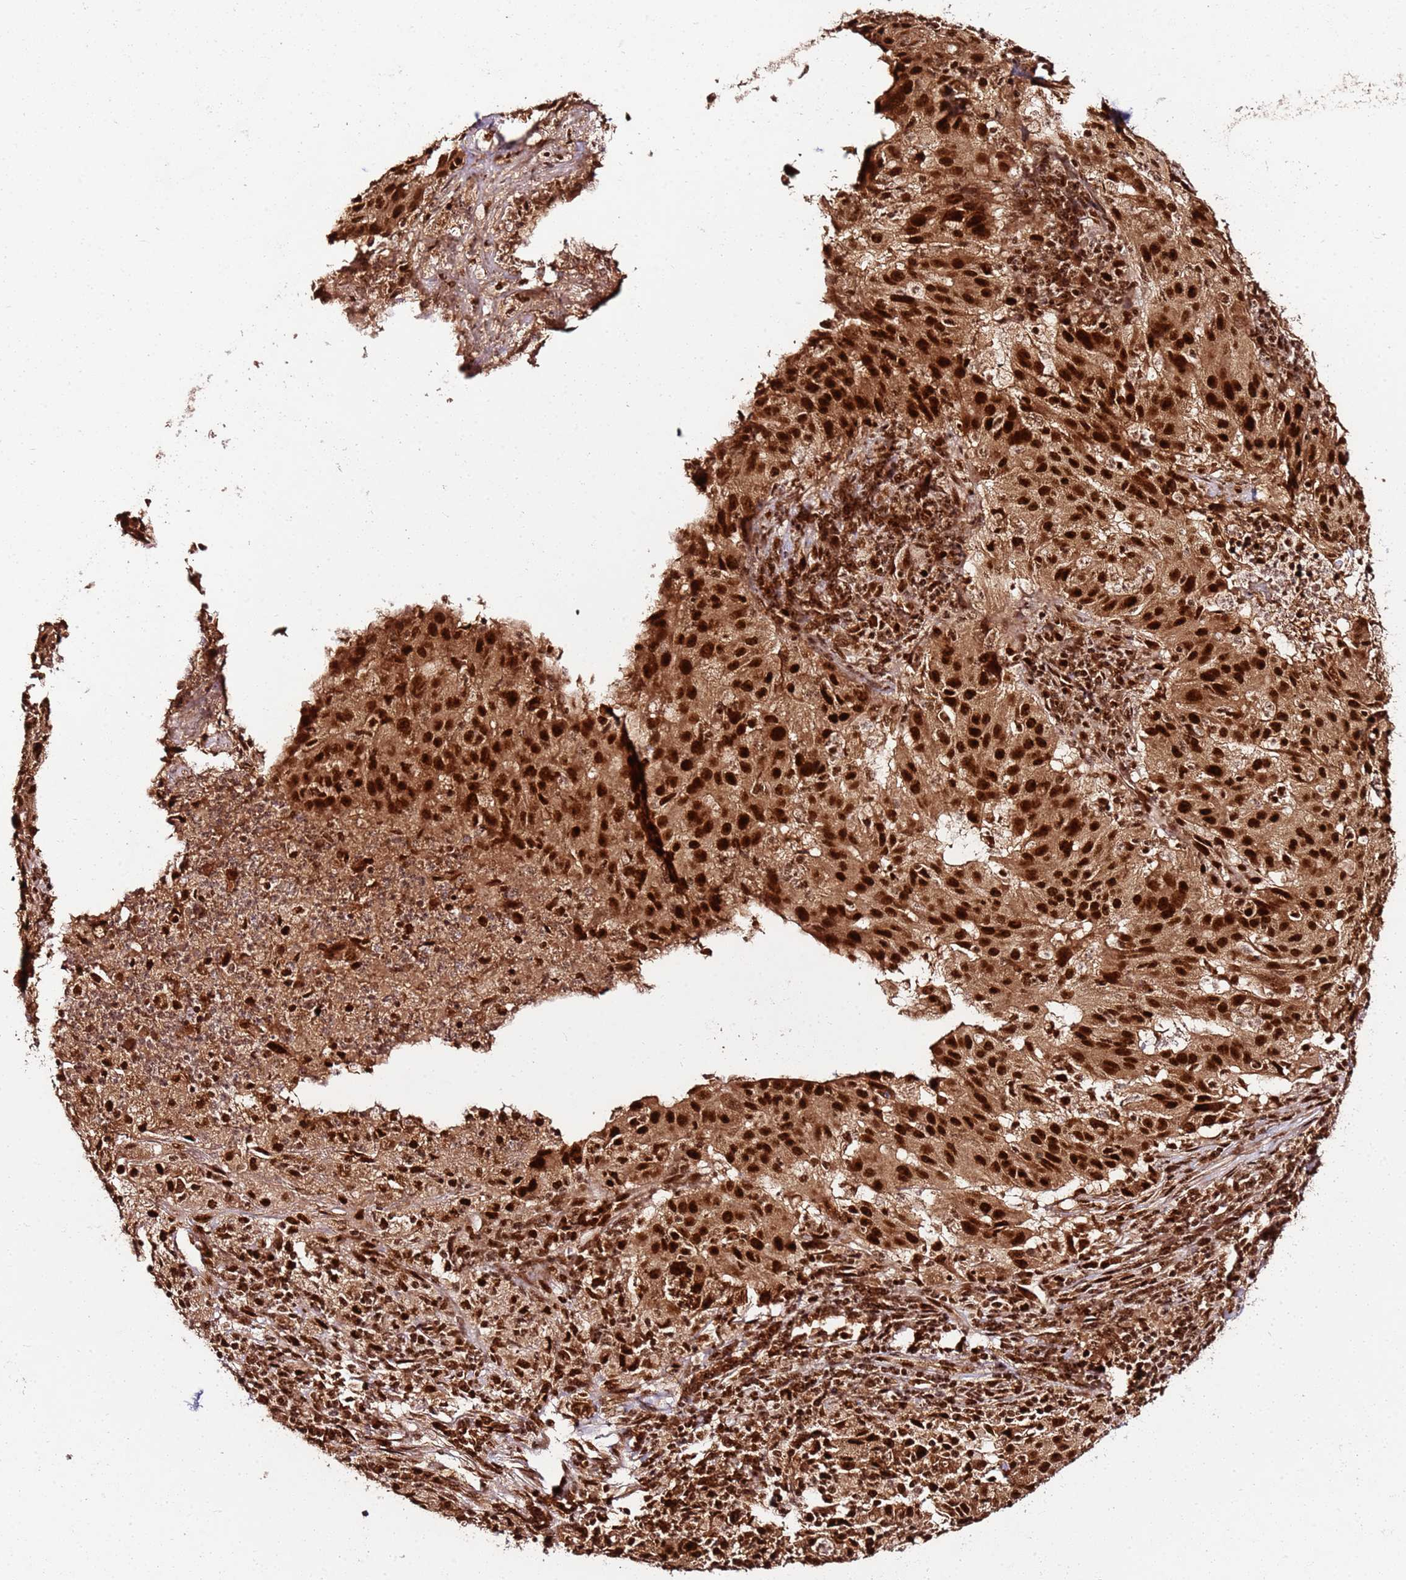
{"staining": {"intensity": "strong", "quantity": ">75%", "location": "cytoplasmic/membranous,nuclear"}, "tissue": "pancreatic cancer", "cell_type": "Tumor cells", "image_type": "cancer", "snomed": [{"axis": "morphology", "description": "Adenocarcinoma, NOS"}, {"axis": "topography", "description": "Pancreas"}], "caption": "Brown immunohistochemical staining in pancreatic cancer reveals strong cytoplasmic/membranous and nuclear expression in about >75% of tumor cells.", "gene": "XRN2", "patient": {"sex": "male", "age": 63}}